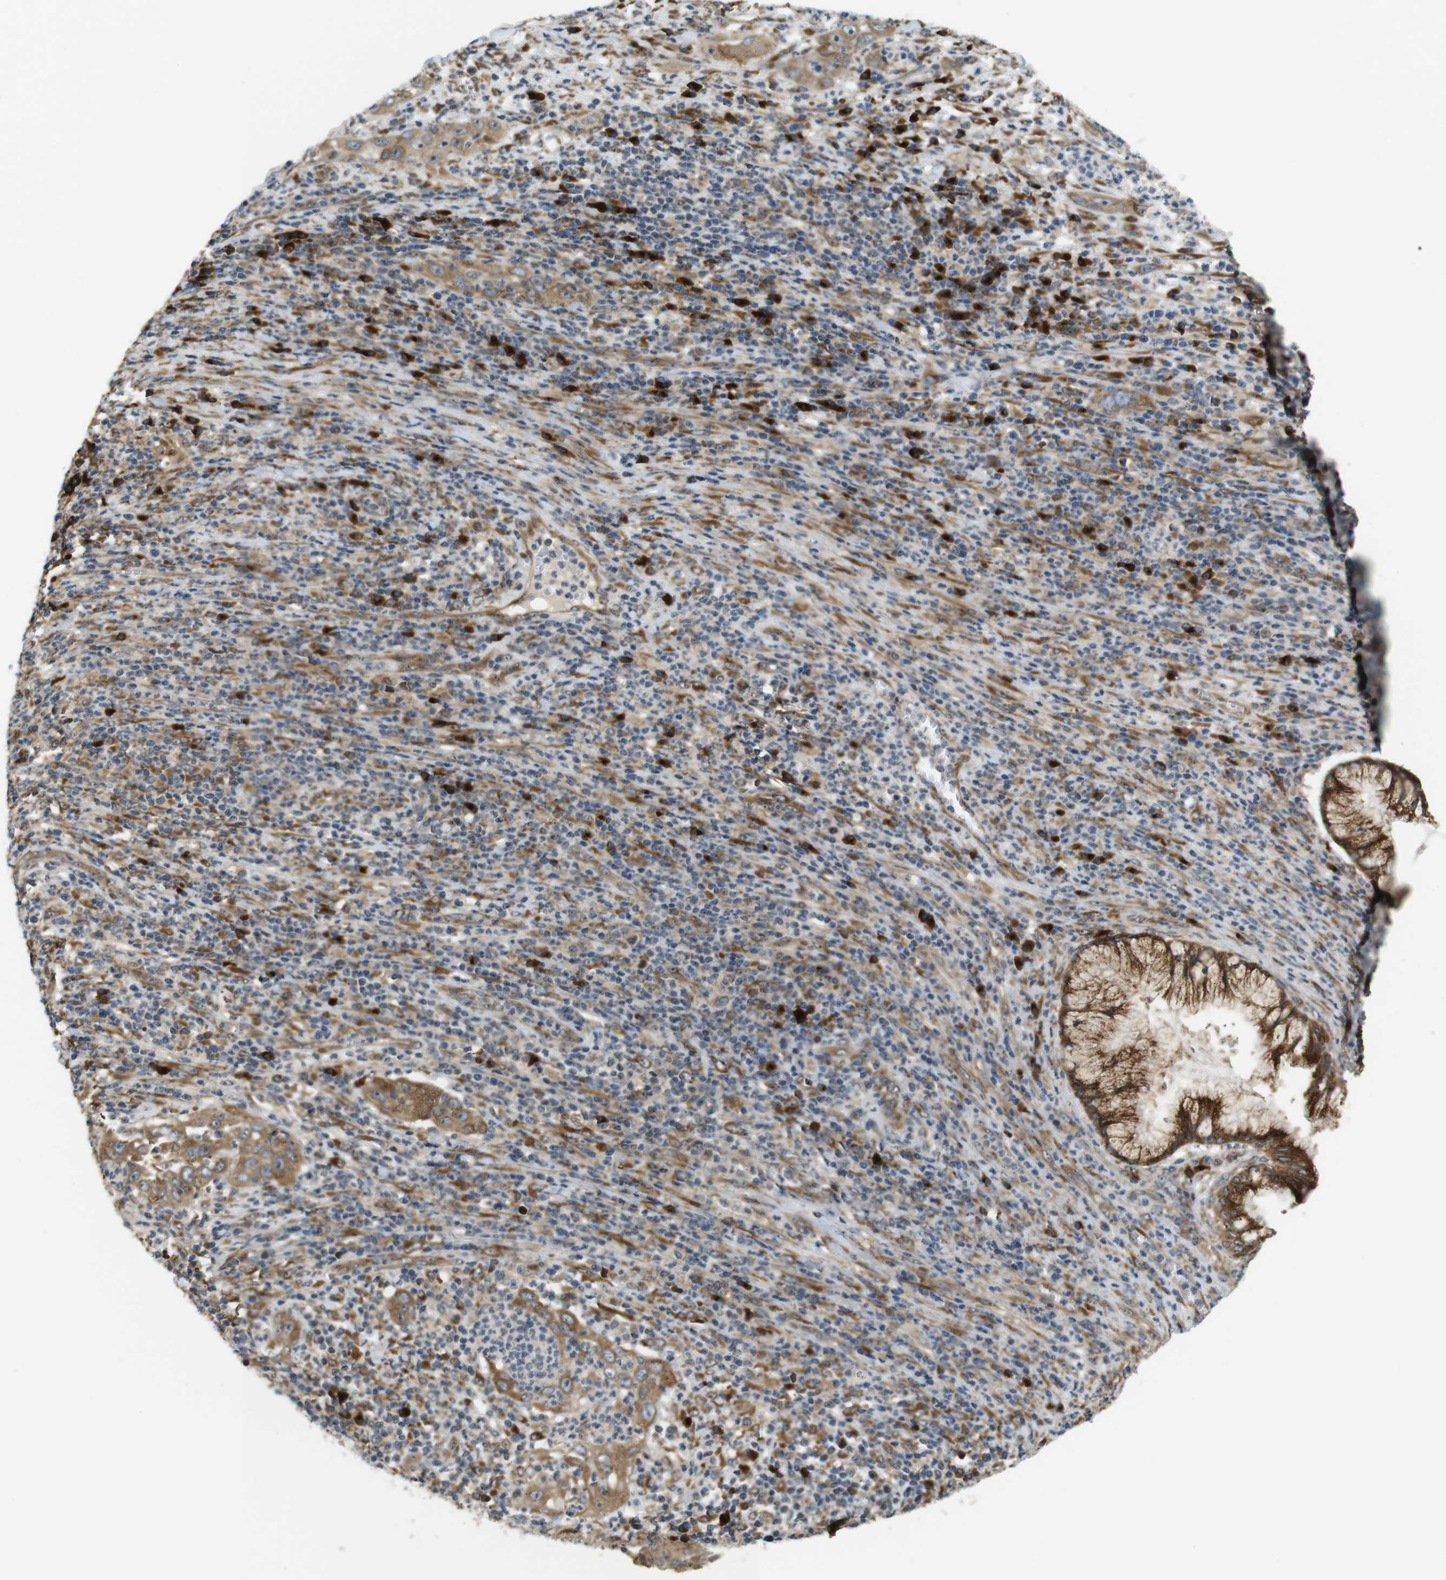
{"staining": {"intensity": "moderate", "quantity": ">75%", "location": "cytoplasmic/membranous,nuclear"}, "tissue": "cervical cancer", "cell_type": "Tumor cells", "image_type": "cancer", "snomed": [{"axis": "morphology", "description": "Squamous cell carcinoma, NOS"}, {"axis": "topography", "description": "Cervix"}], "caption": "Immunohistochemical staining of human cervical cancer (squamous cell carcinoma) exhibits medium levels of moderate cytoplasmic/membranous and nuclear protein positivity in approximately >75% of tumor cells.", "gene": "TMEM143", "patient": {"sex": "female", "age": 32}}